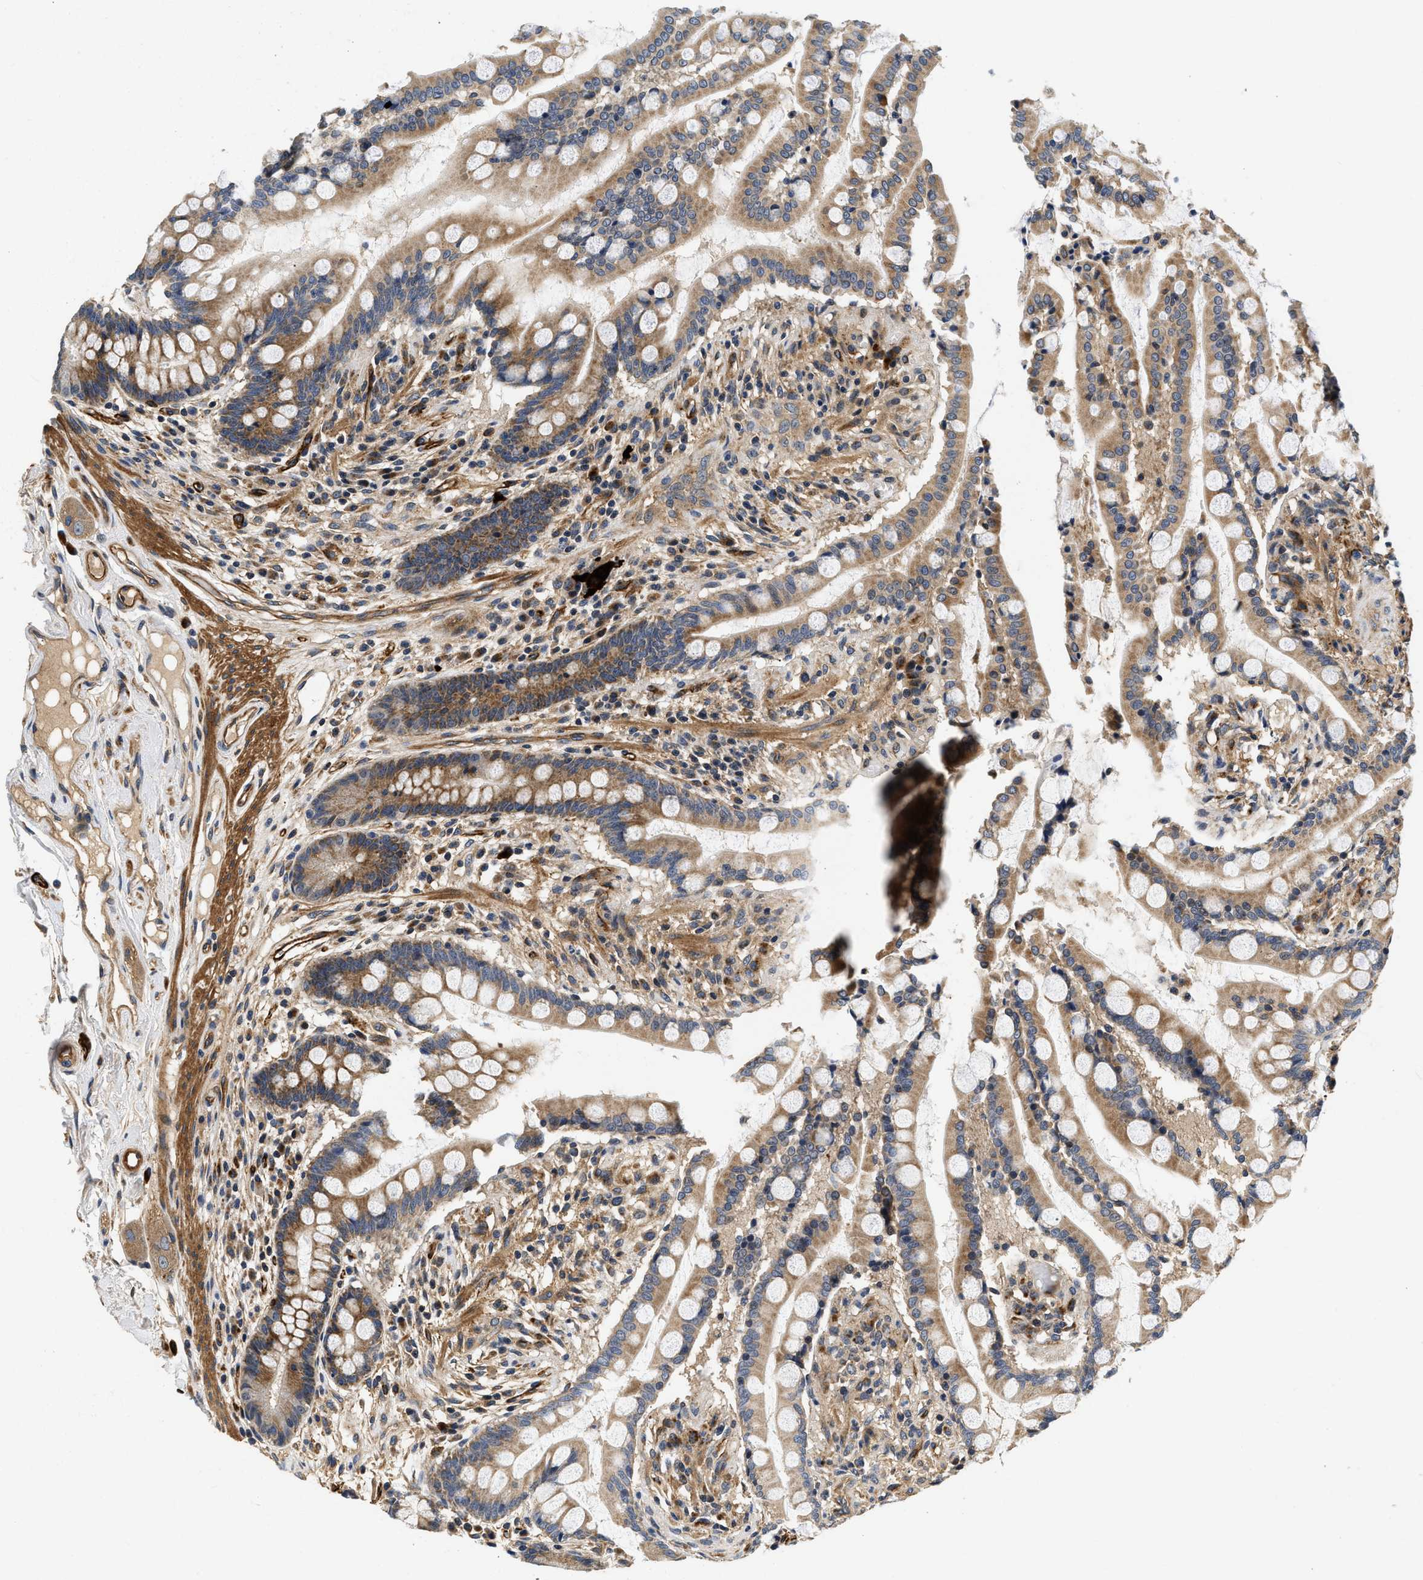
{"staining": {"intensity": "moderate", "quantity": ">75%", "location": "cytoplasmic/membranous"}, "tissue": "colon", "cell_type": "Endothelial cells", "image_type": "normal", "snomed": [{"axis": "morphology", "description": "Normal tissue, NOS"}, {"axis": "topography", "description": "Colon"}], "caption": "Moderate cytoplasmic/membranous protein positivity is present in about >75% of endothelial cells in colon.", "gene": "NME6", "patient": {"sex": "male", "age": 73}}